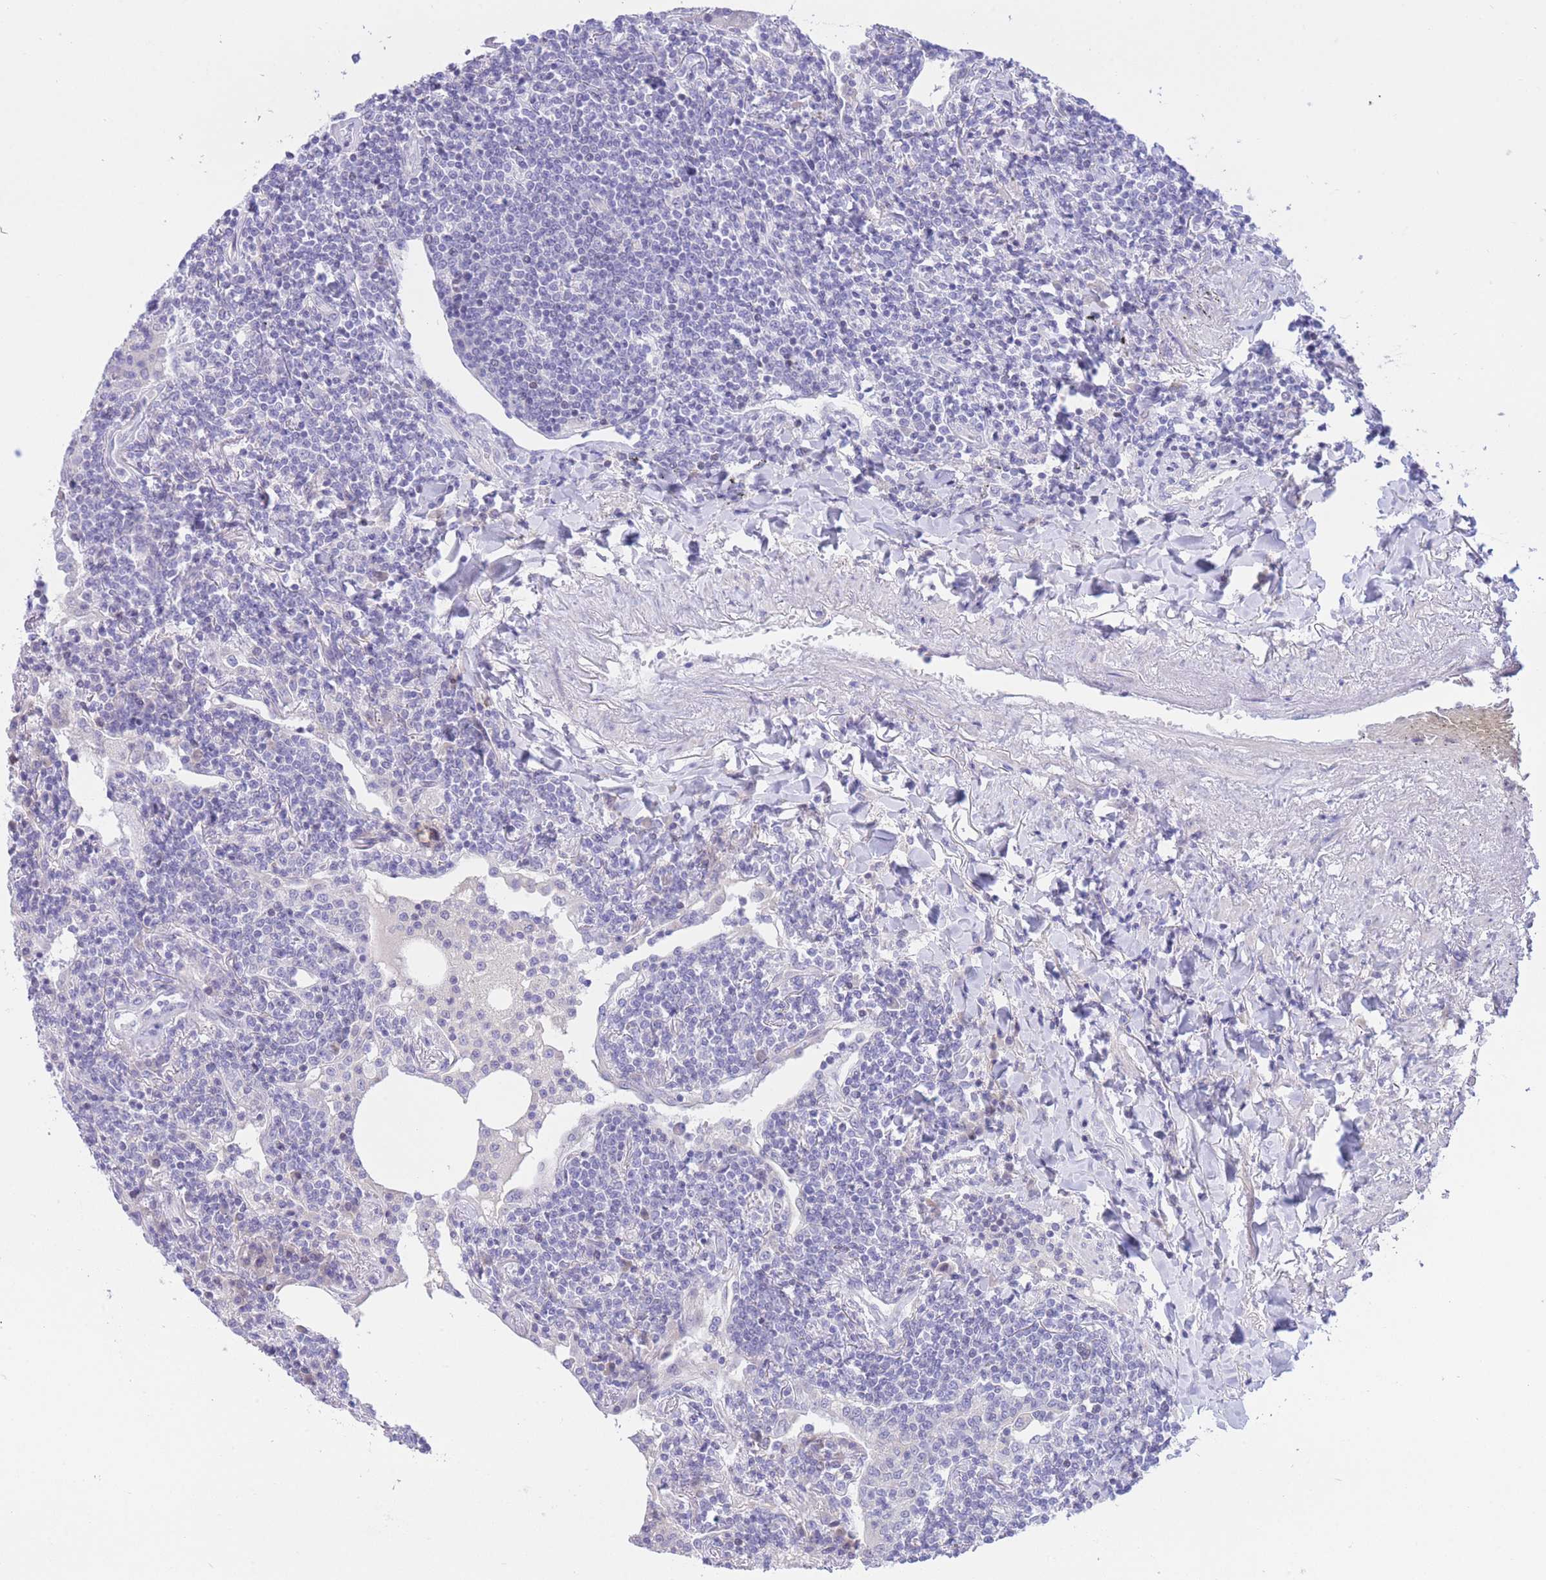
{"staining": {"intensity": "negative", "quantity": "none", "location": "none"}, "tissue": "lymphoma", "cell_type": "Tumor cells", "image_type": "cancer", "snomed": [{"axis": "morphology", "description": "Malignant lymphoma, non-Hodgkin's type, Low grade"}, {"axis": "topography", "description": "Lung"}], "caption": "This micrograph is of lymphoma stained with IHC to label a protein in brown with the nuclei are counter-stained blue. There is no staining in tumor cells.", "gene": "RPL39L", "patient": {"sex": "female", "age": 71}}